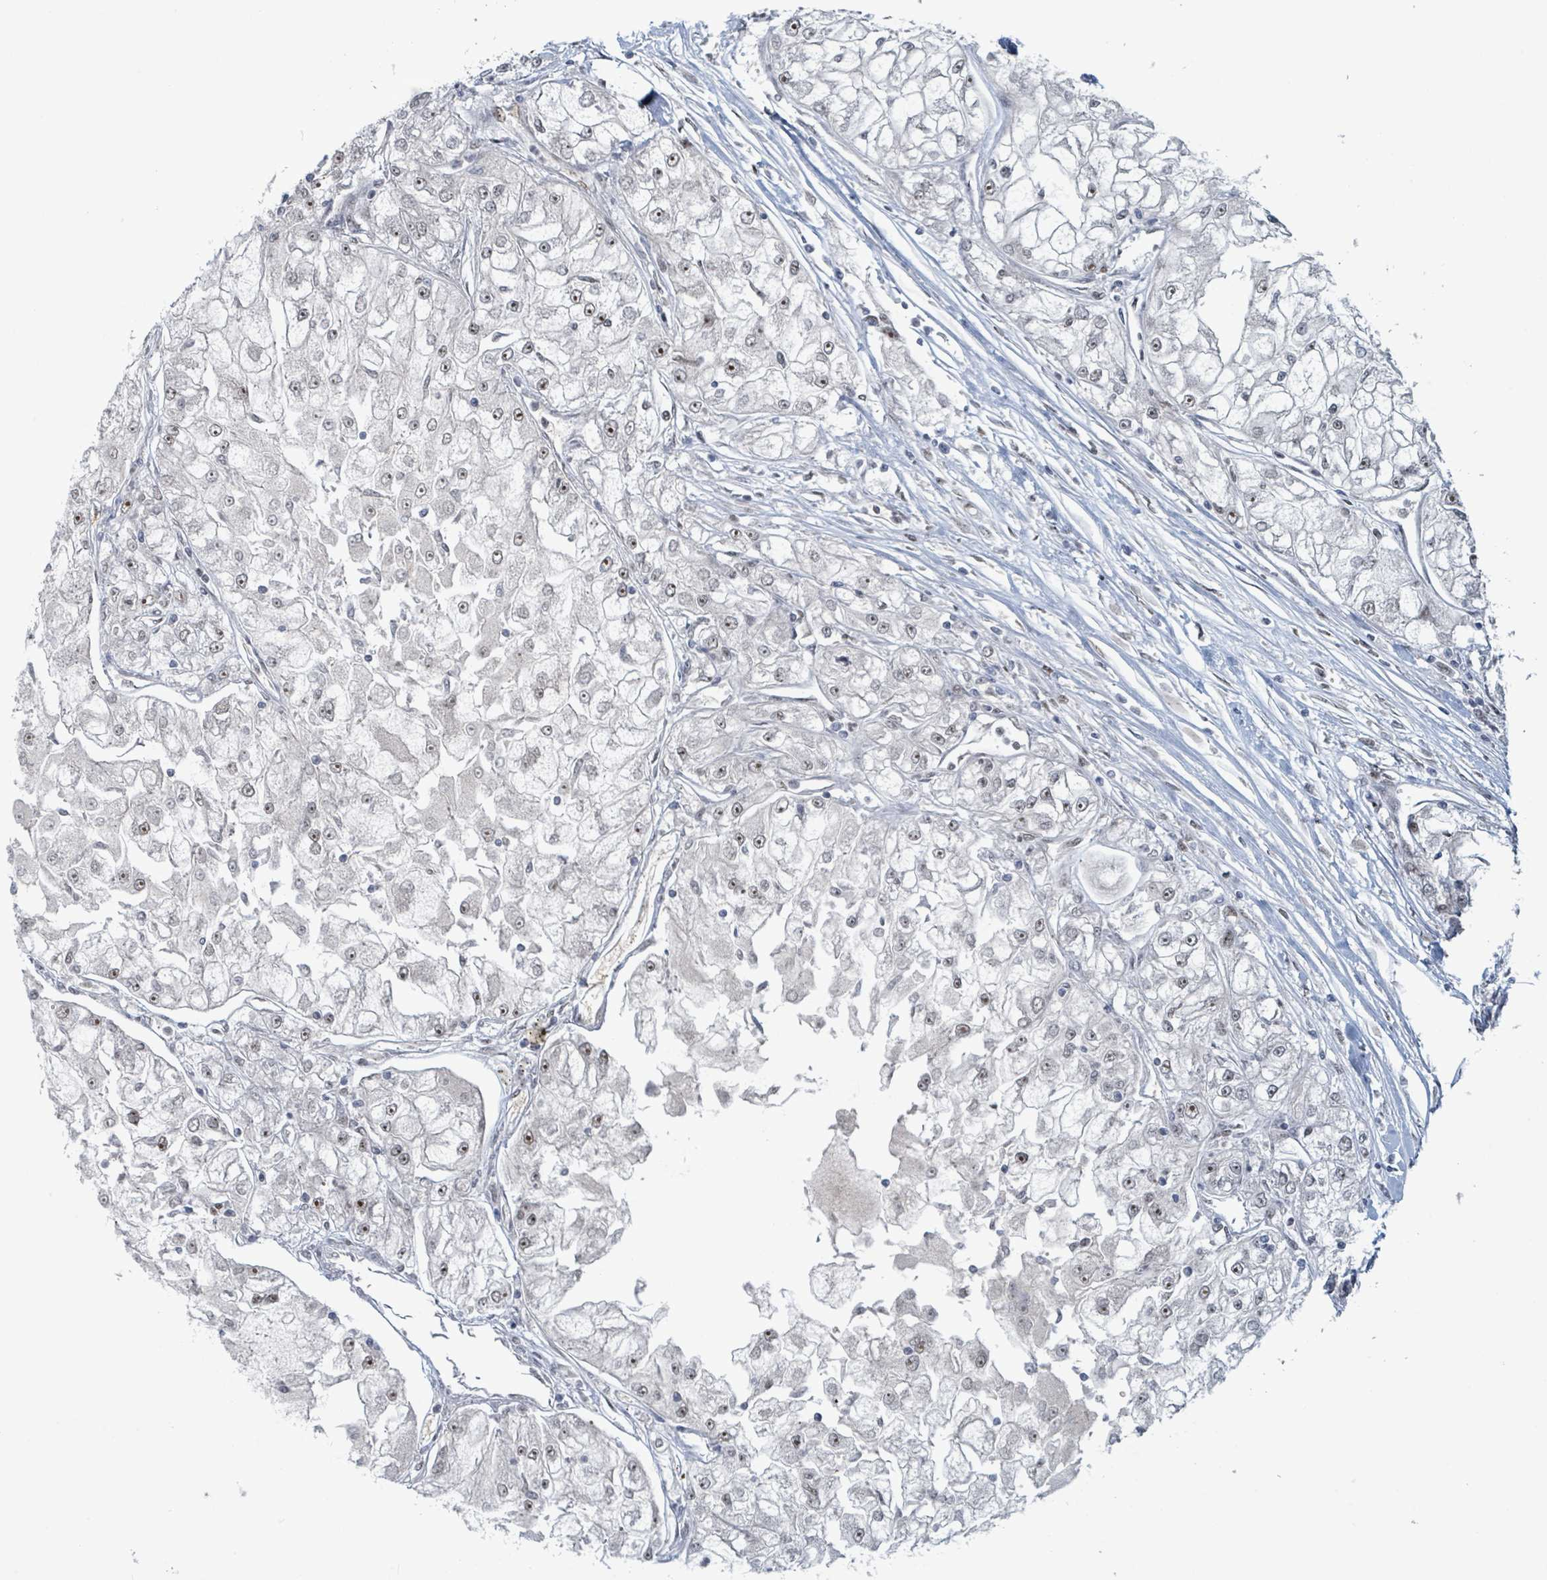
{"staining": {"intensity": "moderate", "quantity": "25%-75%", "location": "nuclear"}, "tissue": "renal cancer", "cell_type": "Tumor cells", "image_type": "cancer", "snomed": [{"axis": "morphology", "description": "Adenocarcinoma, NOS"}, {"axis": "topography", "description": "Kidney"}], "caption": "Immunohistochemistry (IHC) staining of renal adenocarcinoma, which shows medium levels of moderate nuclear positivity in about 25%-75% of tumor cells indicating moderate nuclear protein staining. The staining was performed using DAB (3,3'-diaminobenzidine) (brown) for protein detection and nuclei were counterstained in hematoxylin (blue).", "gene": "KLF3", "patient": {"sex": "female", "age": 72}}